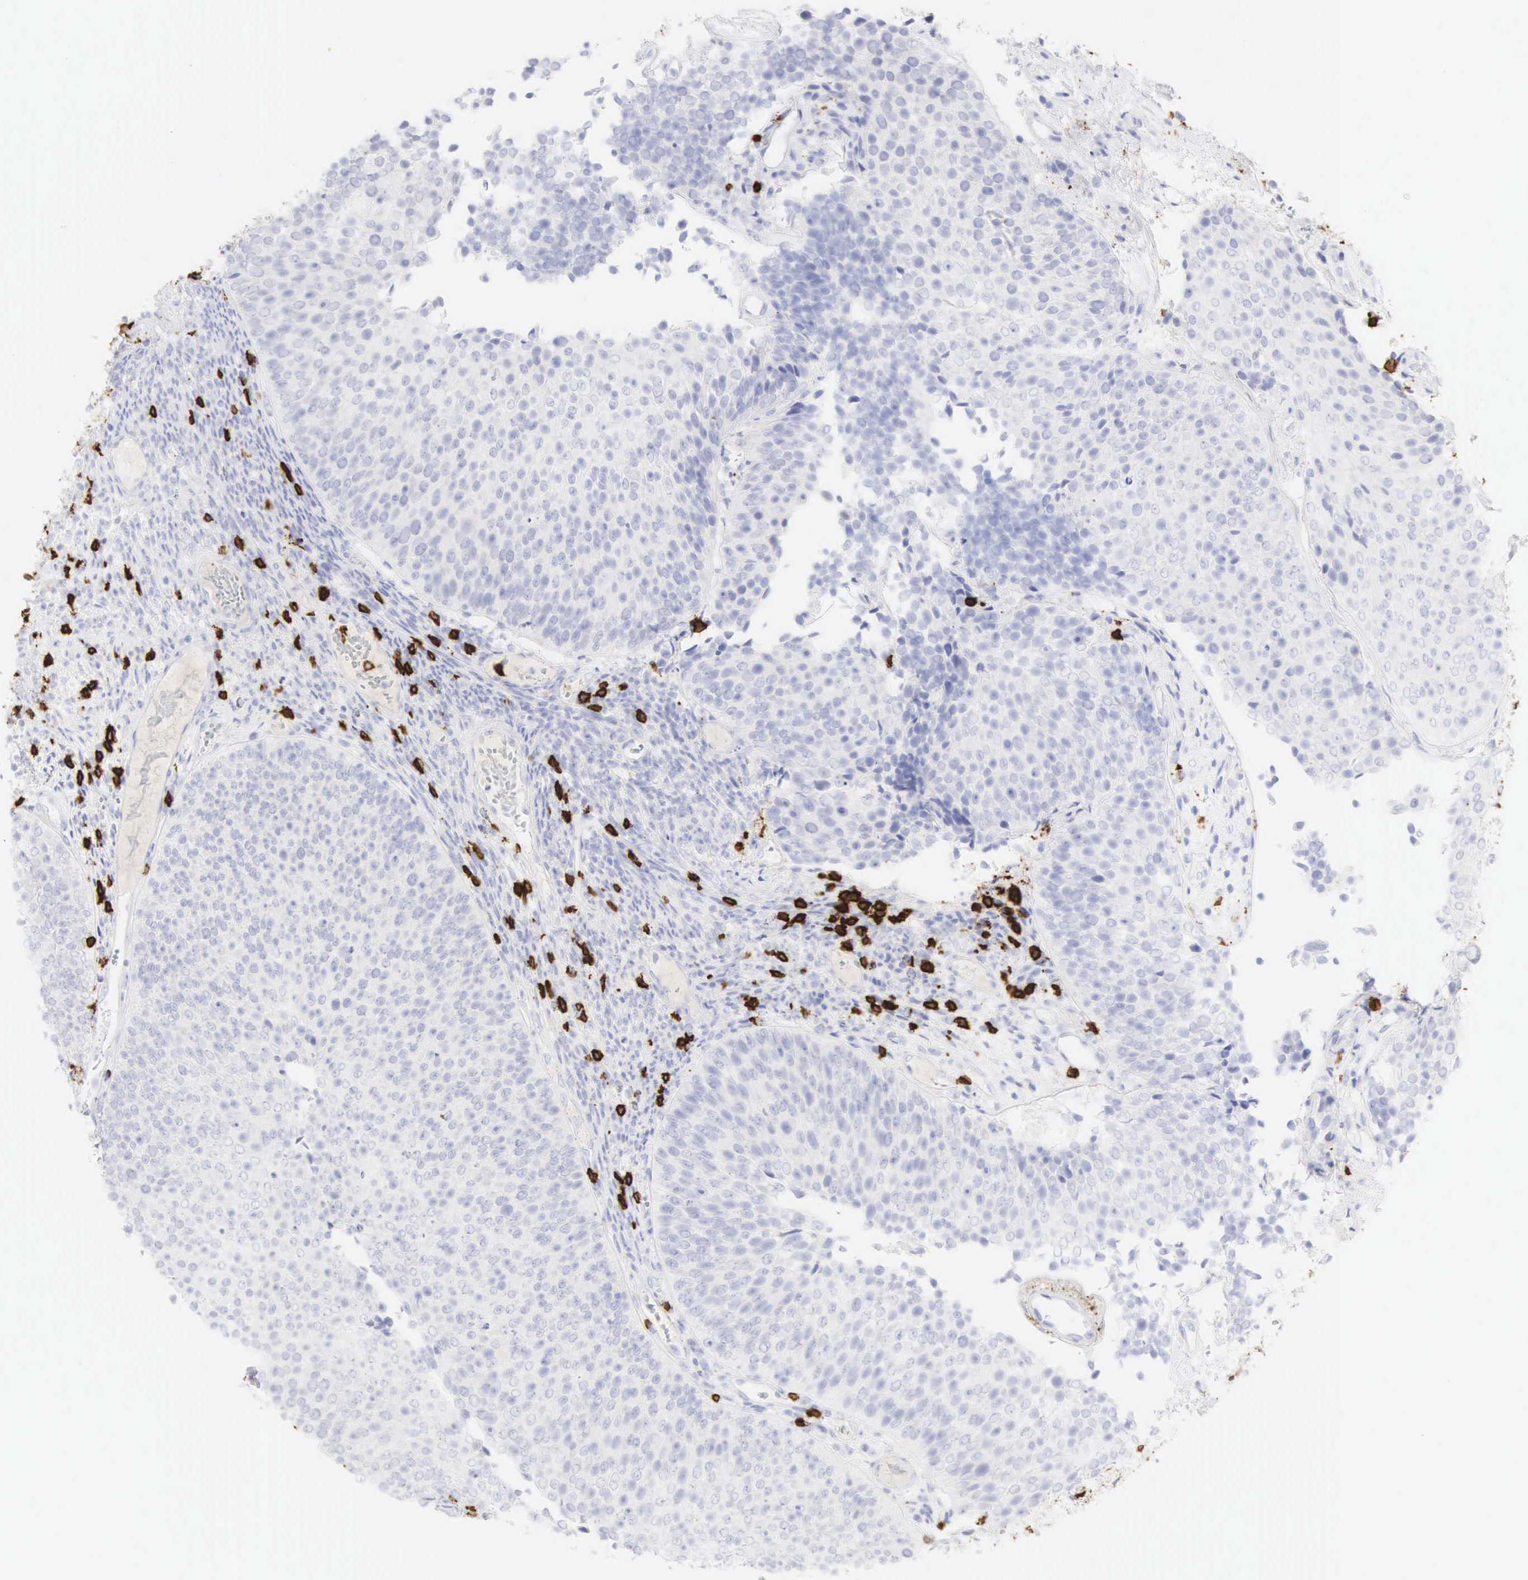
{"staining": {"intensity": "negative", "quantity": "none", "location": "none"}, "tissue": "urothelial cancer", "cell_type": "Tumor cells", "image_type": "cancer", "snomed": [{"axis": "morphology", "description": "Urothelial carcinoma, Low grade"}, {"axis": "topography", "description": "Urinary bladder"}], "caption": "Immunohistochemical staining of urothelial cancer displays no significant expression in tumor cells.", "gene": "CD8A", "patient": {"sex": "male", "age": 85}}